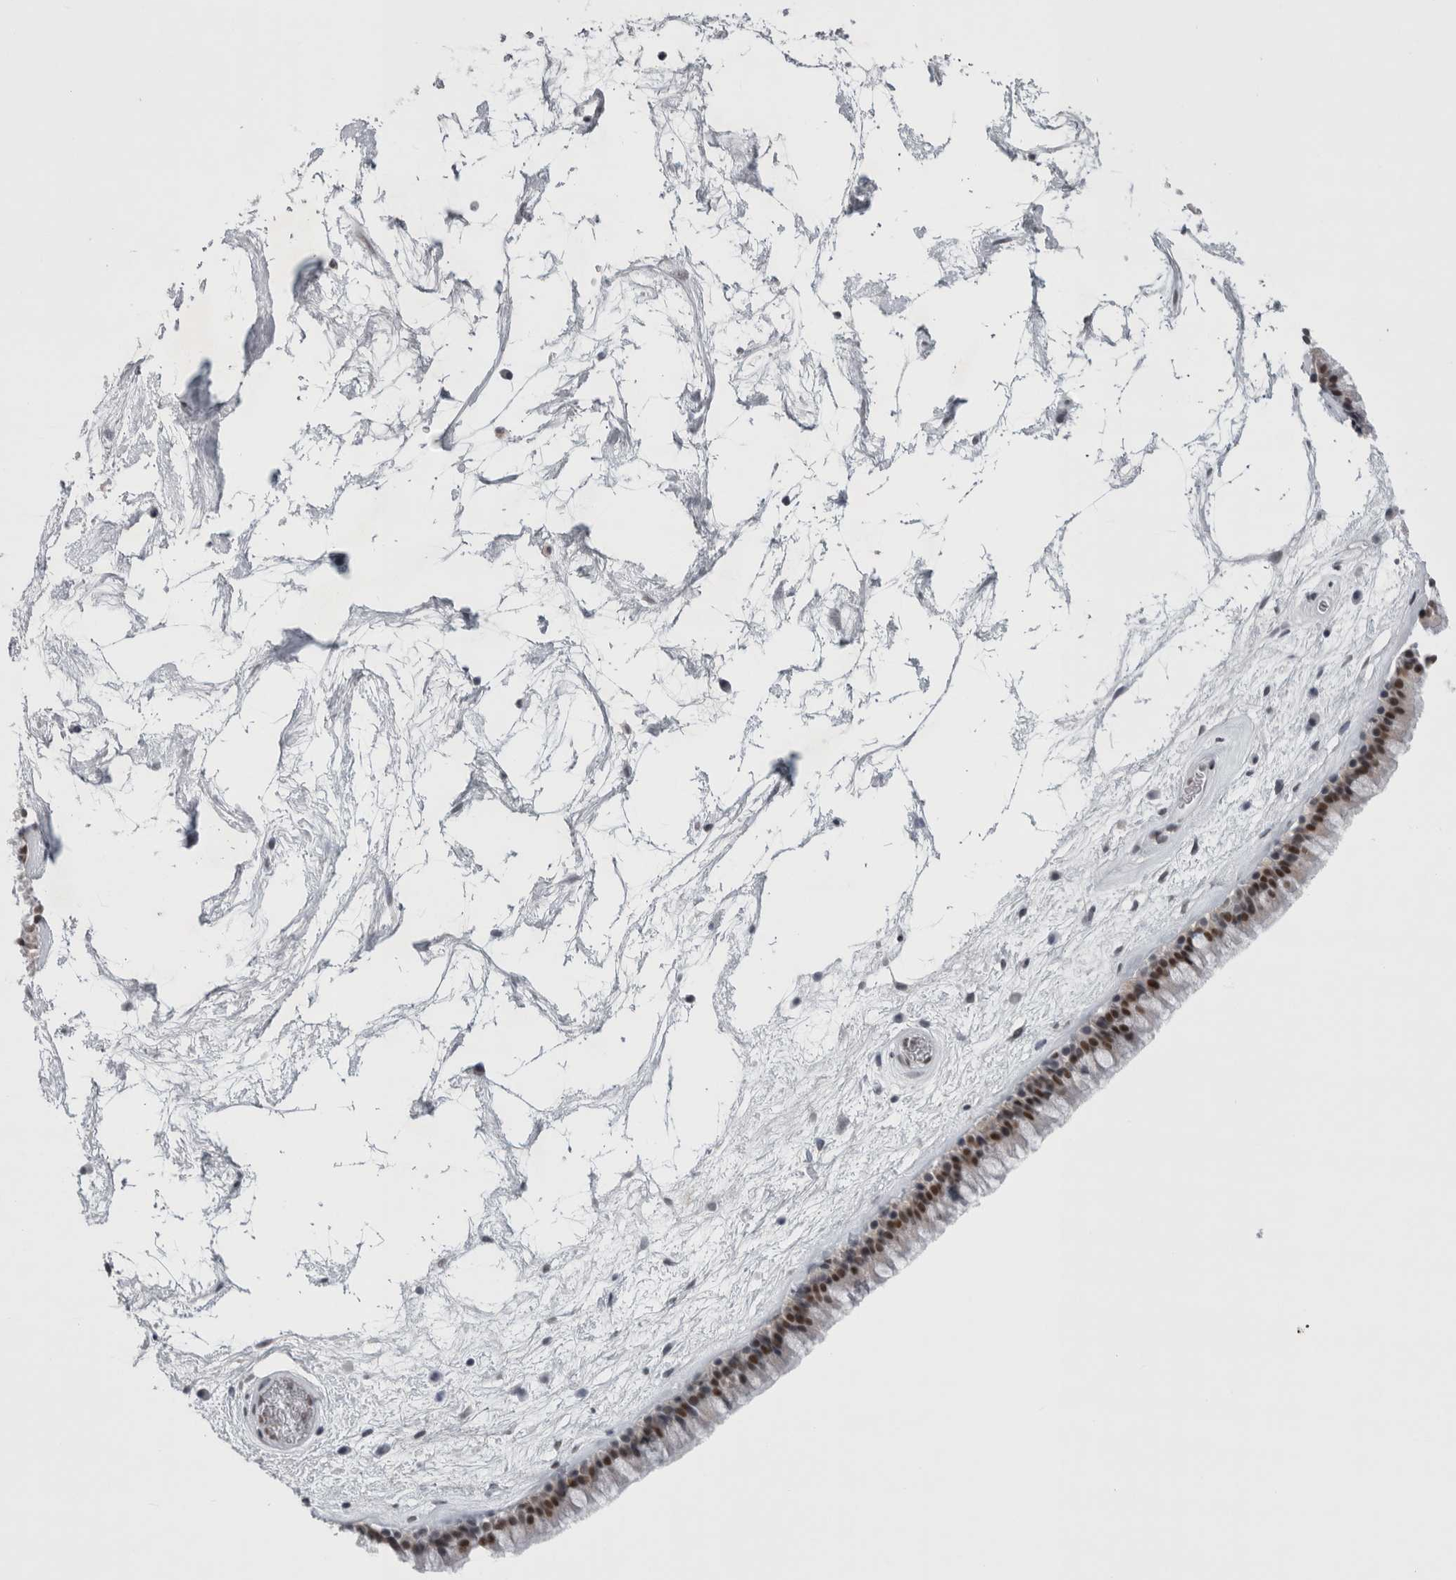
{"staining": {"intensity": "strong", "quantity": ">75%", "location": "nuclear"}, "tissue": "nasopharynx", "cell_type": "Respiratory epithelial cells", "image_type": "normal", "snomed": [{"axis": "morphology", "description": "Normal tissue, NOS"}, {"axis": "morphology", "description": "Inflammation, NOS"}, {"axis": "topography", "description": "Nasopharynx"}], "caption": "A brown stain shows strong nuclear positivity of a protein in respiratory epithelial cells of normal nasopharynx. Immunohistochemistry stains the protein in brown and the nuclei are stained blue.", "gene": "PSMB2", "patient": {"sex": "male", "age": 48}}